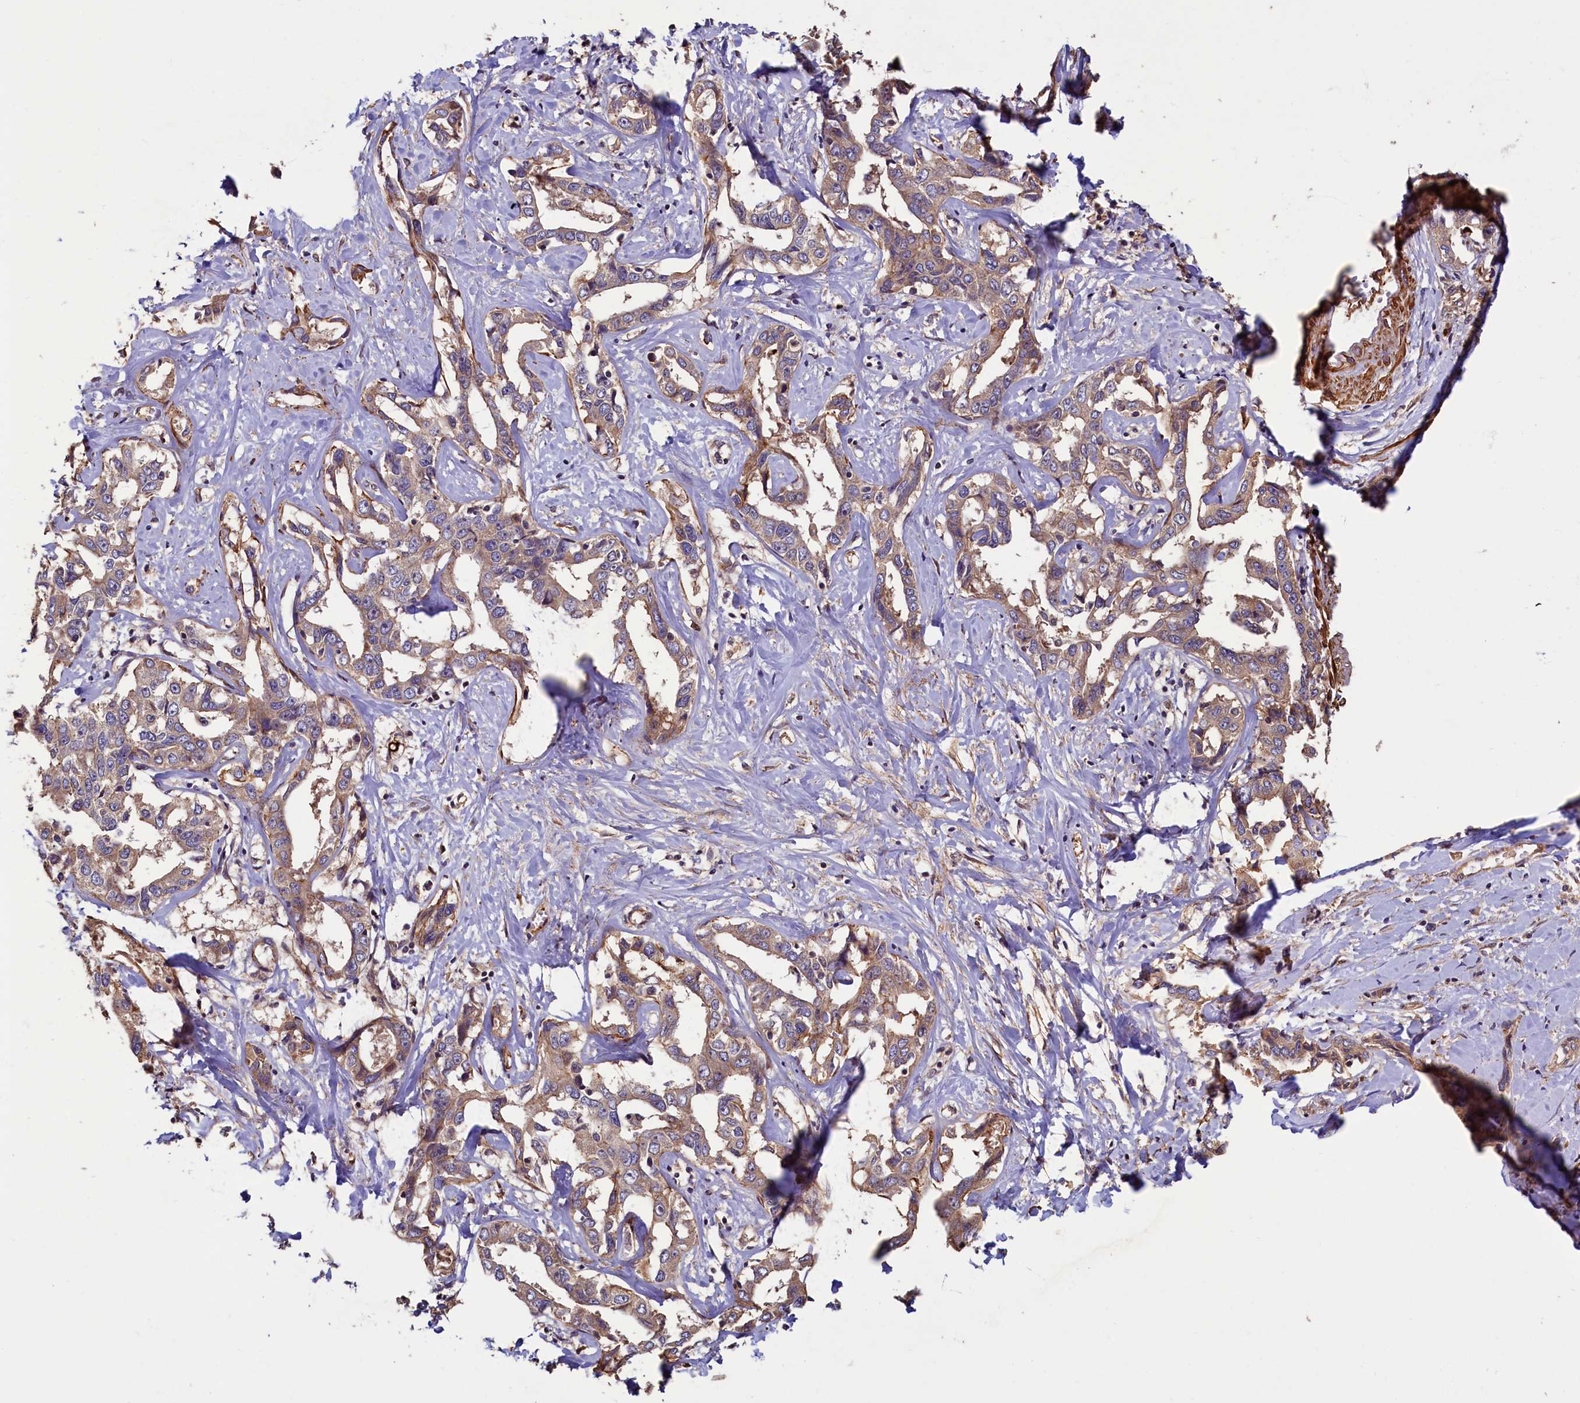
{"staining": {"intensity": "moderate", "quantity": ">75%", "location": "cytoplasmic/membranous"}, "tissue": "liver cancer", "cell_type": "Tumor cells", "image_type": "cancer", "snomed": [{"axis": "morphology", "description": "Cholangiocarcinoma"}, {"axis": "topography", "description": "Liver"}], "caption": "A high-resolution image shows IHC staining of liver cancer (cholangiocarcinoma), which exhibits moderate cytoplasmic/membranous staining in approximately >75% of tumor cells.", "gene": "CCDC102B", "patient": {"sex": "male", "age": 59}}